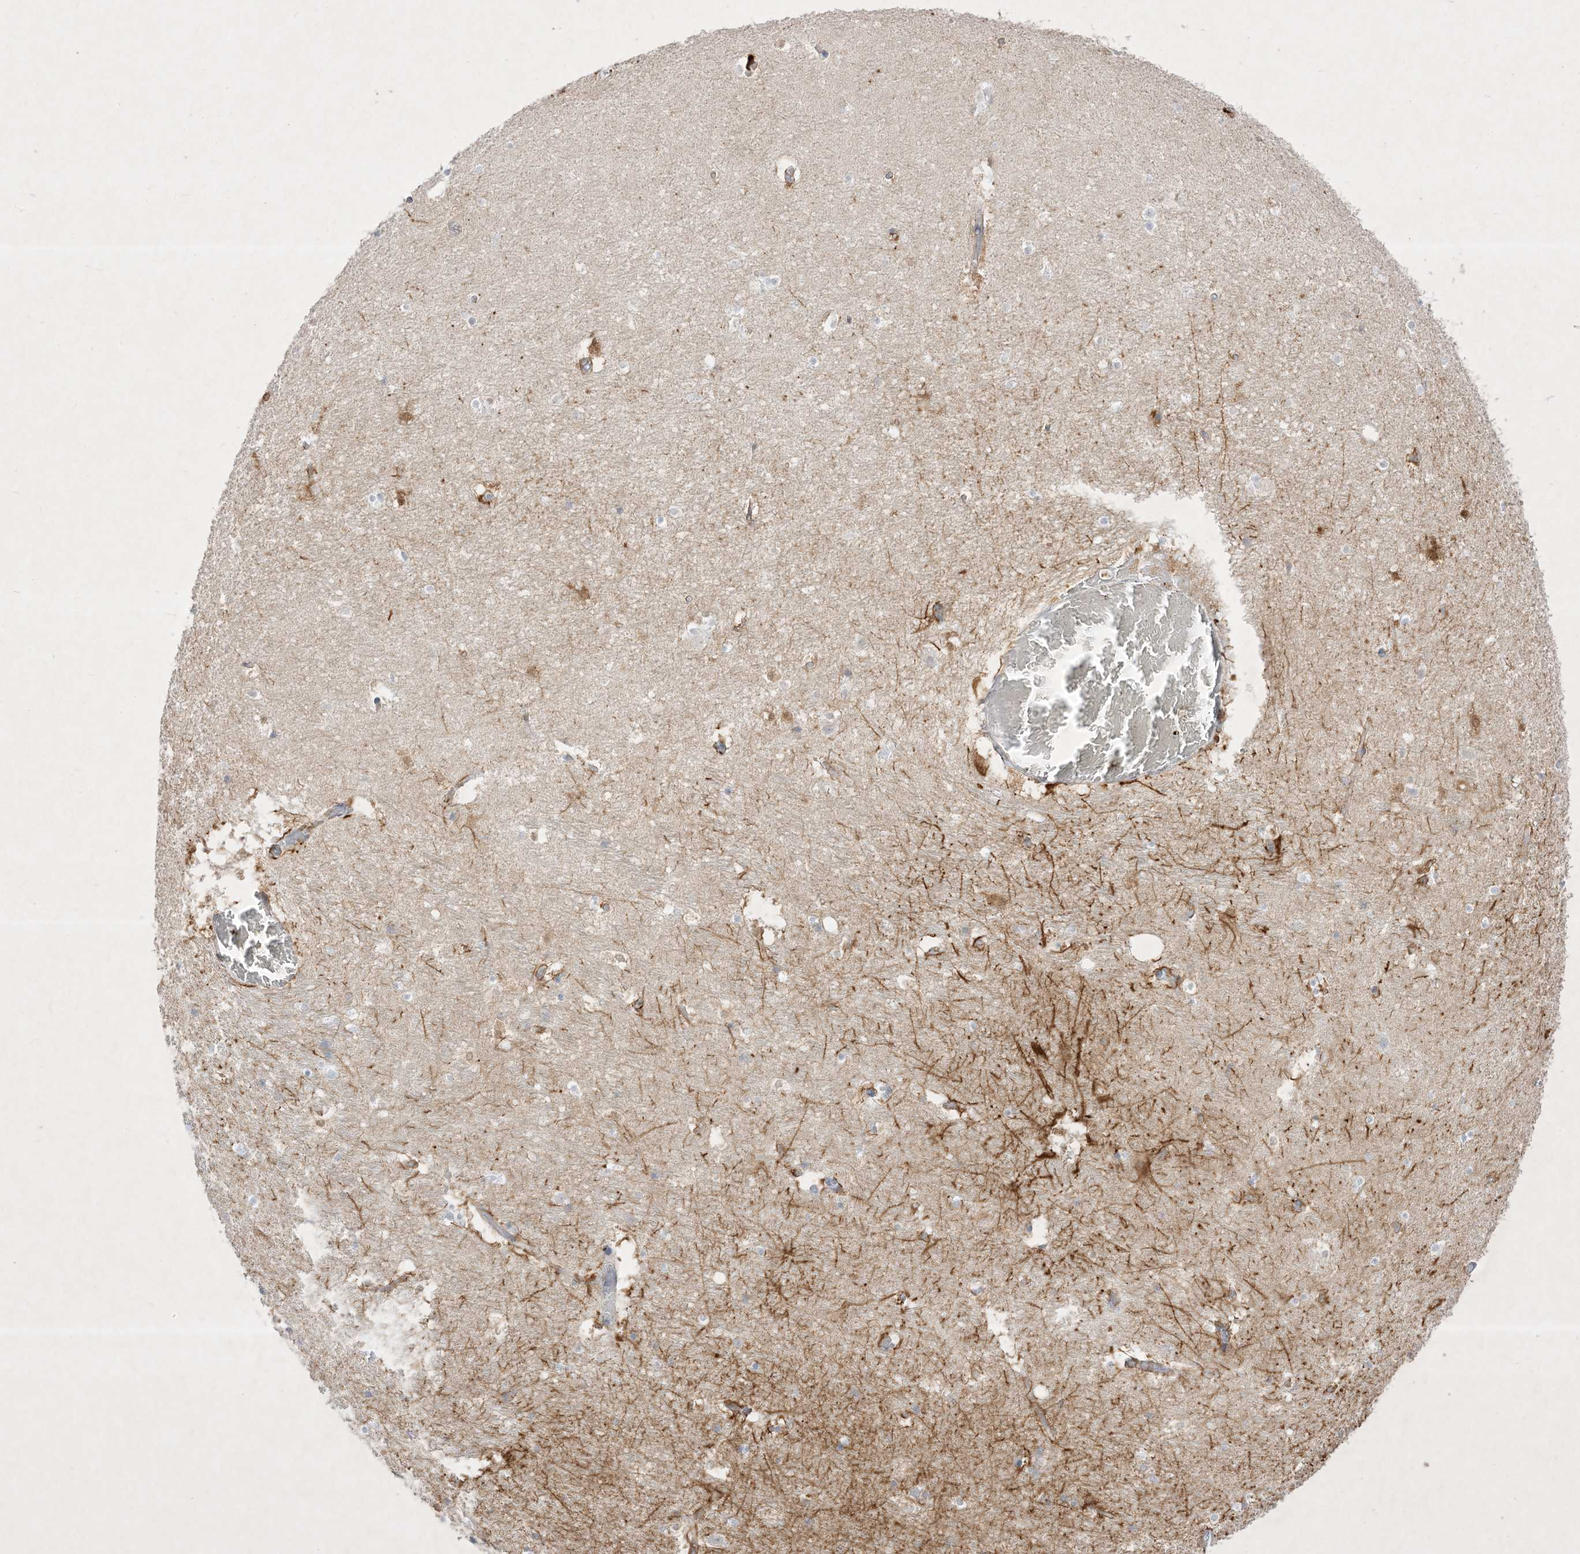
{"staining": {"intensity": "strong", "quantity": "<25%", "location": "cytoplasmic/membranous"}, "tissue": "hippocampus", "cell_type": "Glial cells", "image_type": "normal", "snomed": [{"axis": "morphology", "description": "Normal tissue, NOS"}, {"axis": "topography", "description": "Hippocampus"}], "caption": "The photomicrograph reveals a brown stain indicating the presence of a protein in the cytoplasmic/membranous of glial cells in hippocampus.", "gene": "PLEKHA3", "patient": {"sex": "female", "age": 52}}